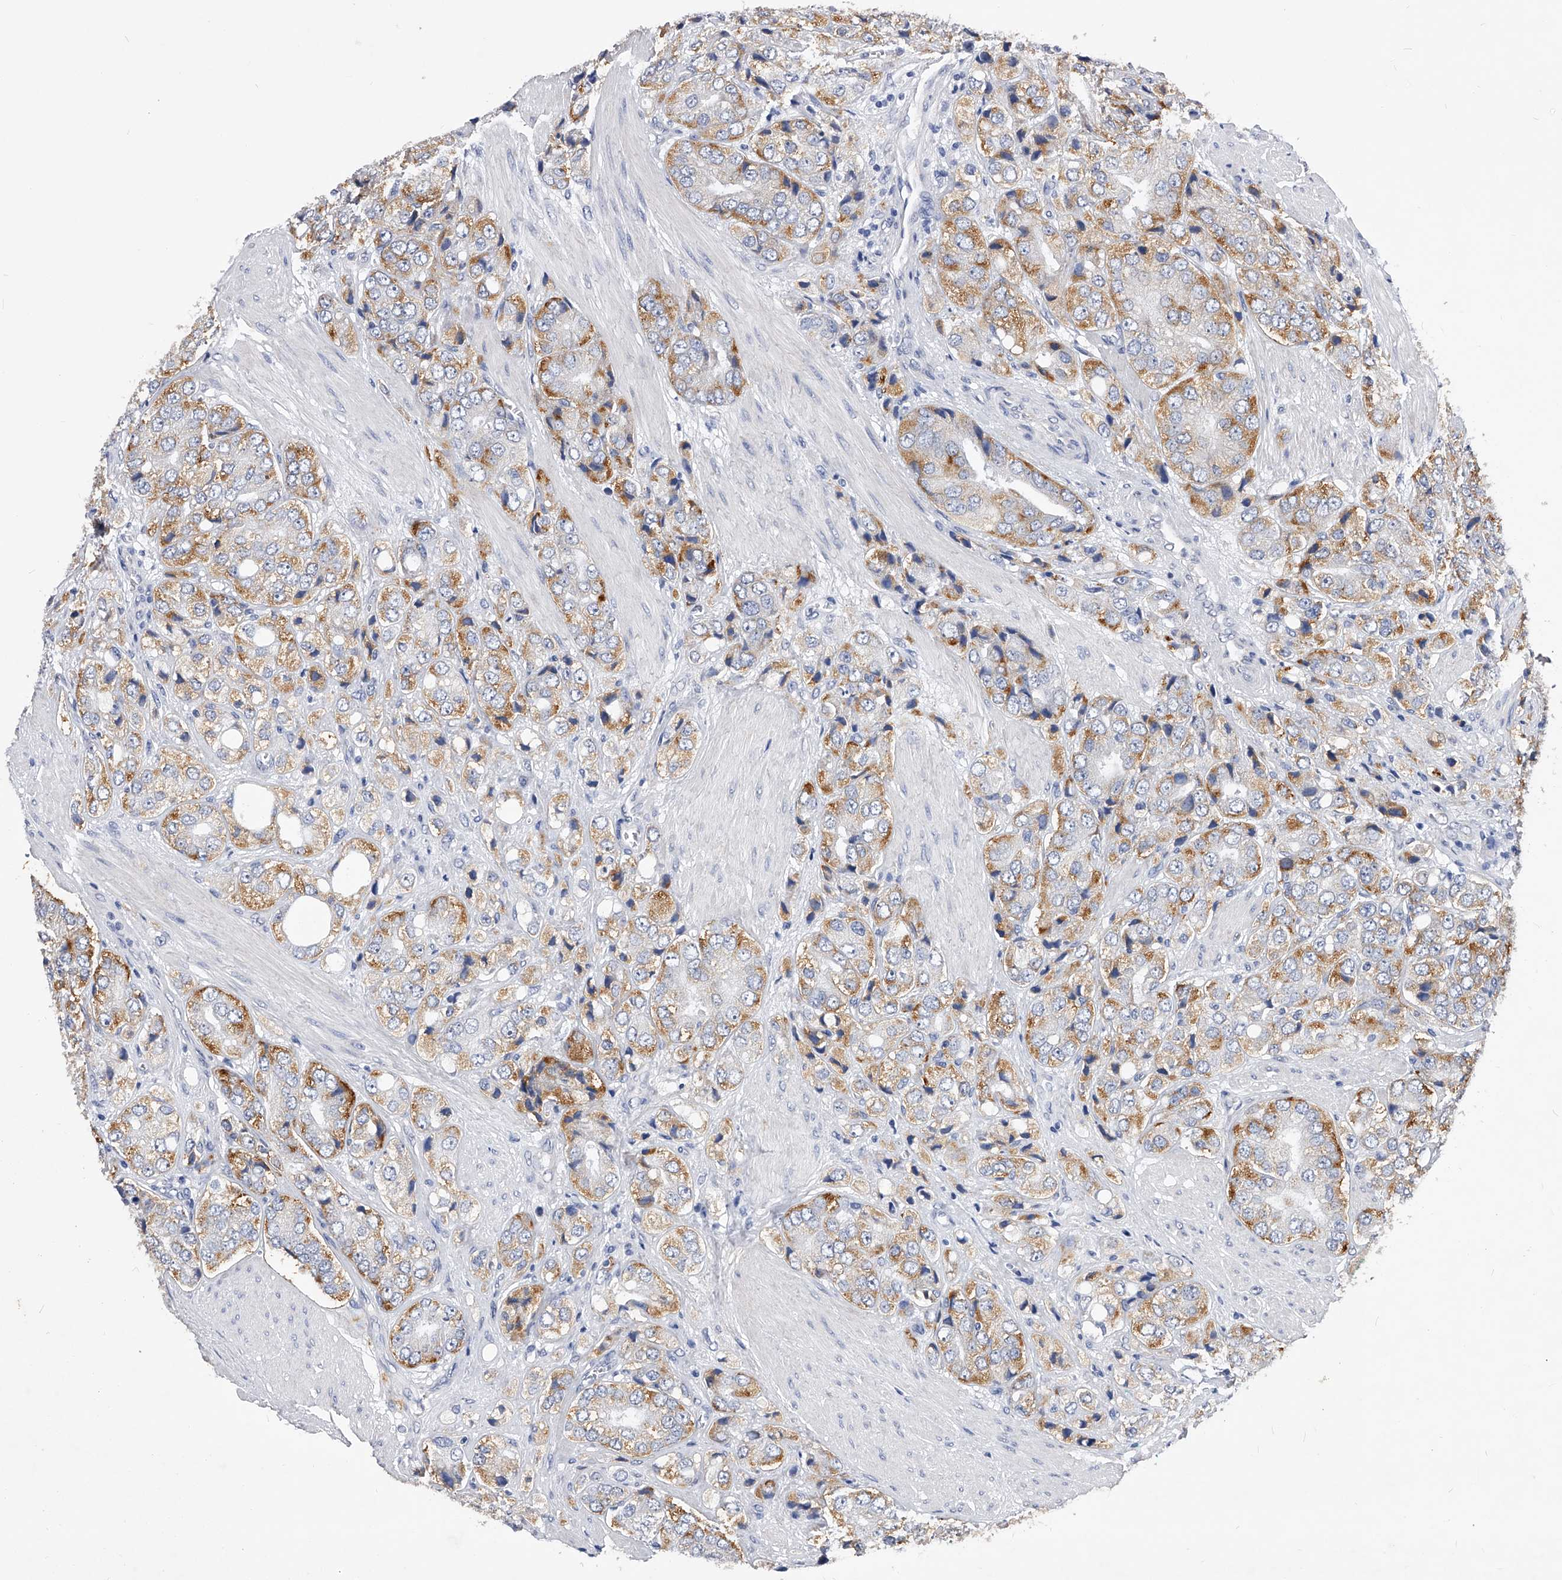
{"staining": {"intensity": "moderate", "quantity": ">75%", "location": "cytoplasmic/membranous"}, "tissue": "prostate cancer", "cell_type": "Tumor cells", "image_type": "cancer", "snomed": [{"axis": "morphology", "description": "Adenocarcinoma, High grade"}, {"axis": "topography", "description": "Prostate"}], "caption": "High-grade adenocarcinoma (prostate) stained with a brown dye reveals moderate cytoplasmic/membranous positive staining in about >75% of tumor cells.", "gene": "ZNF529", "patient": {"sex": "male", "age": 50}}